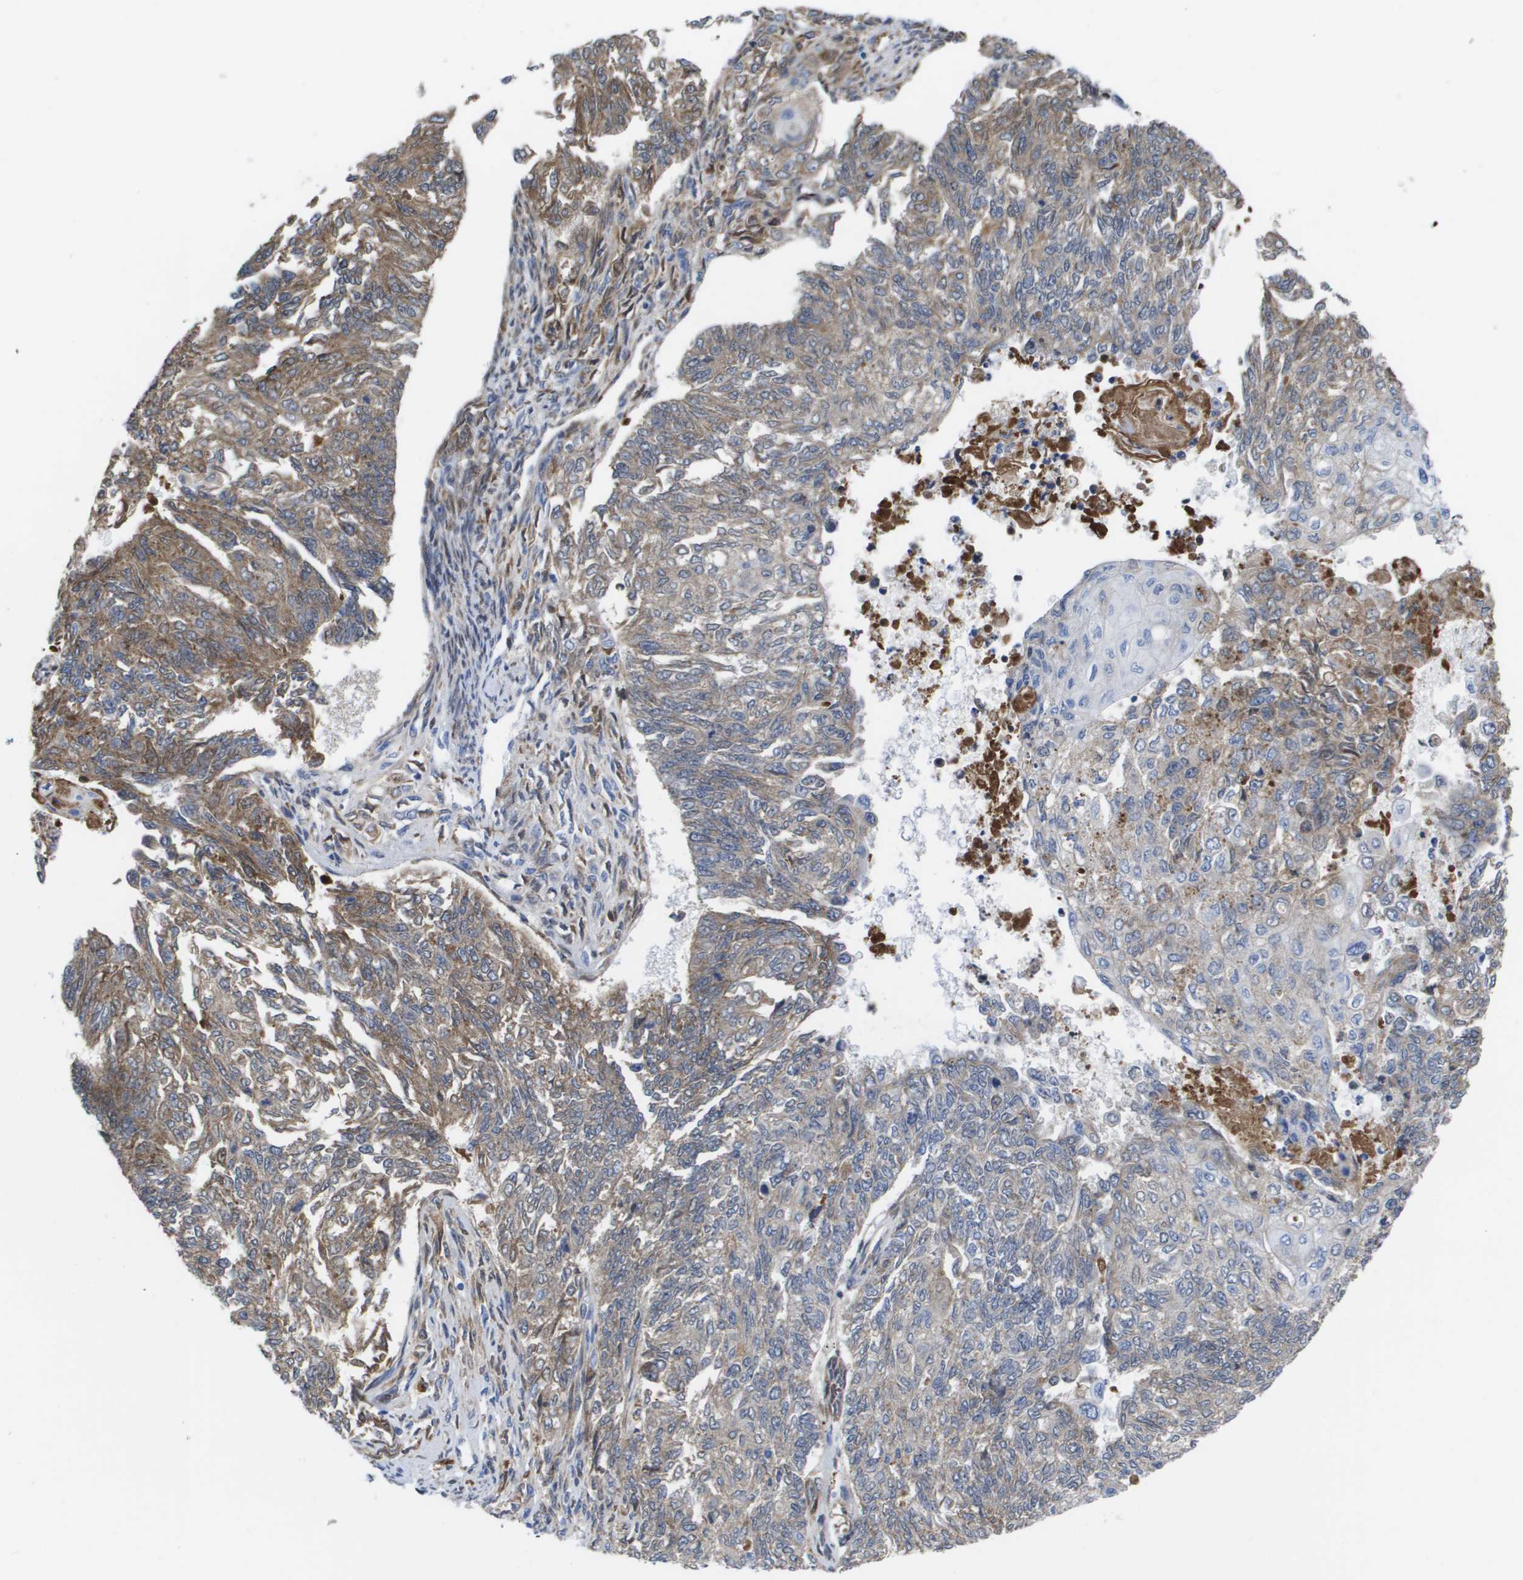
{"staining": {"intensity": "moderate", "quantity": "25%-75%", "location": "cytoplasmic/membranous"}, "tissue": "endometrial cancer", "cell_type": "Tumor cells", "image_type": "cancer", "snomed": [{"axis": "morphology", "description": "Adenocarcinoma, NOS"}, {"axis": "topography", "description": "Endometrium"}], "caption": "Immunohistochemistry (IHC) photomicrograph of neoplastic tissue: adenocarcinoma (endometrial) stained using immunohistochemistry (IHC) reveals medium levels of moderate protein expression localized specifically in the cytoplasmic/membranous of tumor cells, appearing as a cytoplasmic/membranous brown color.", "gene": "SERPINC1", "patient": {"sex": "female", "age": 32}}